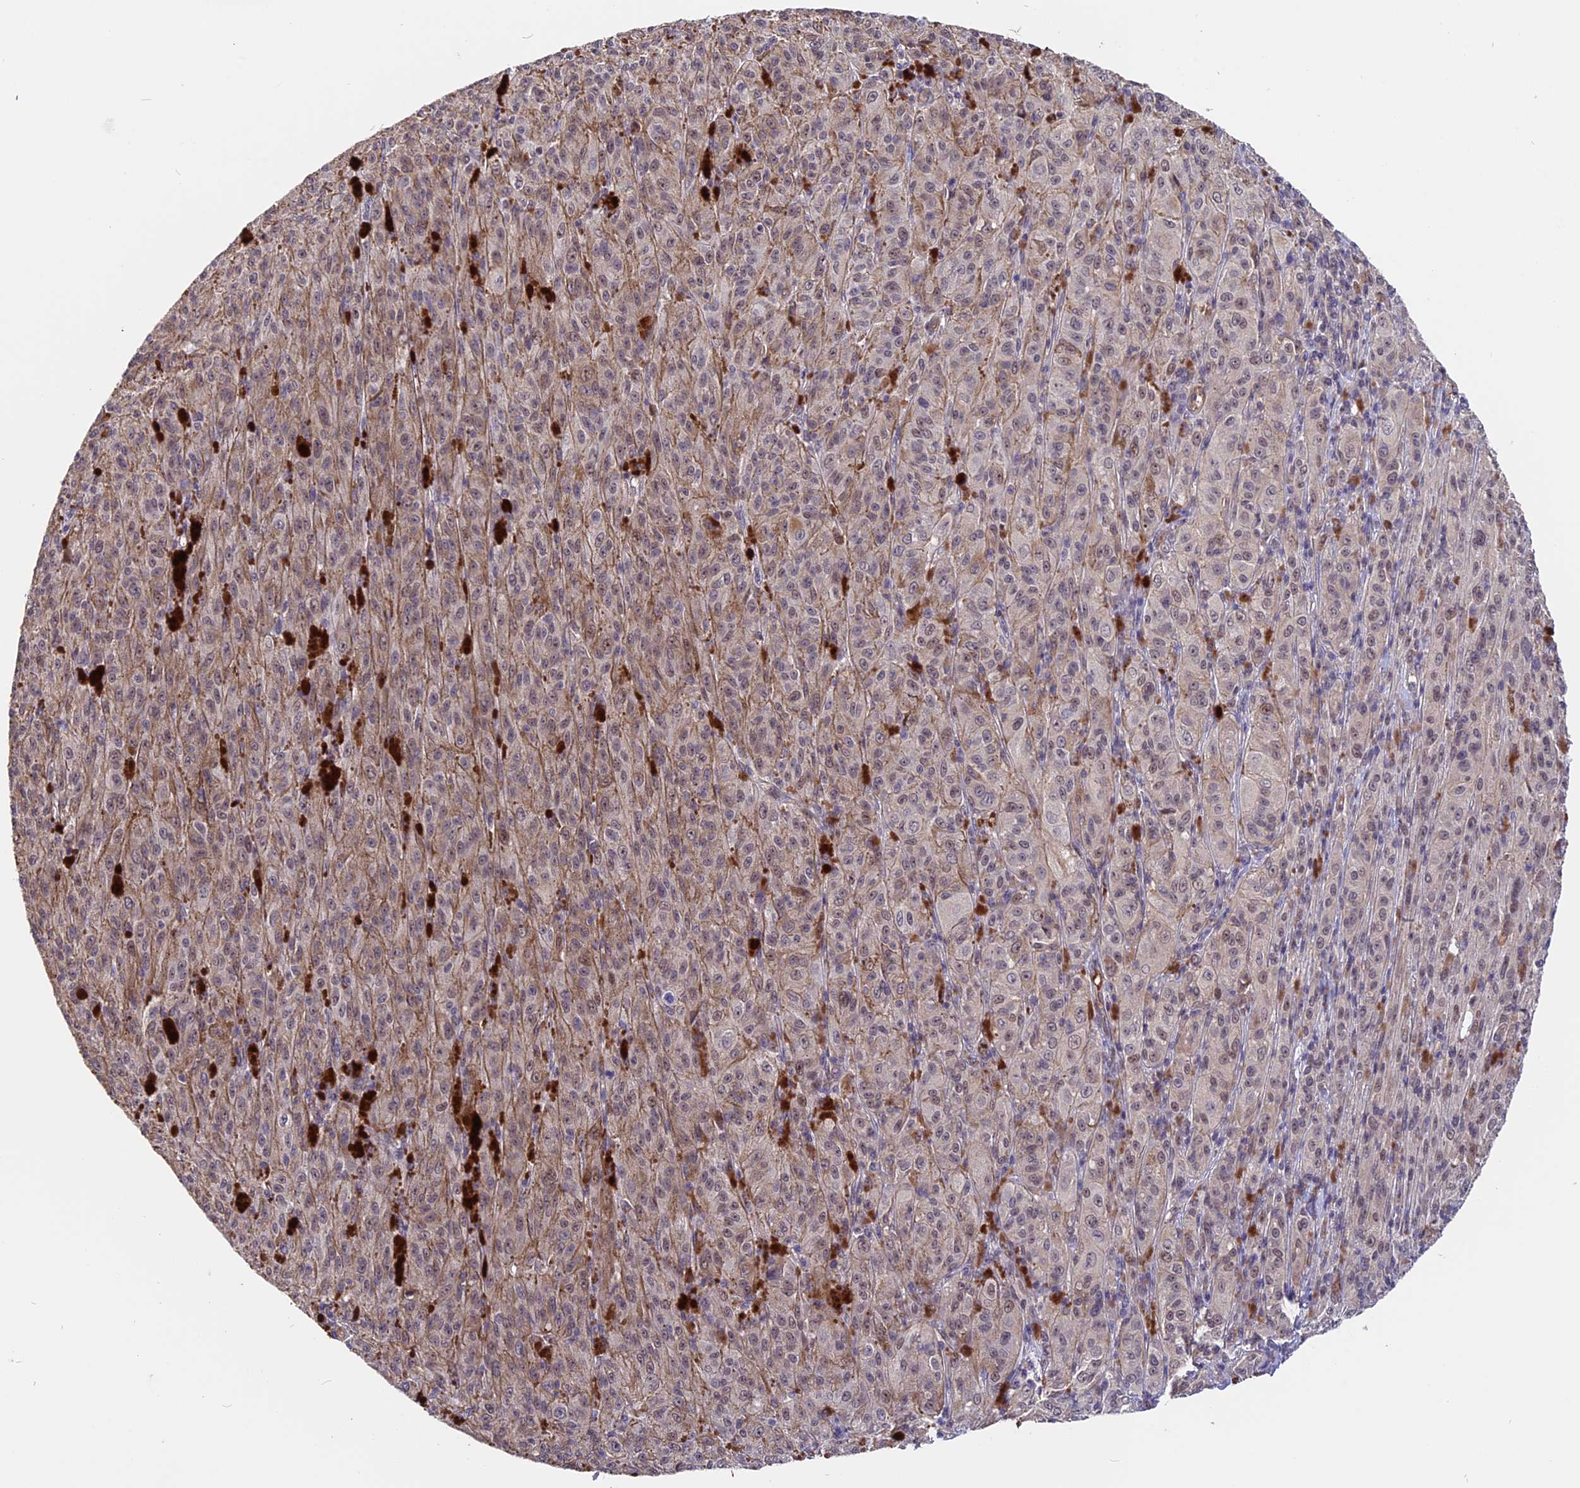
{"staining": {"intensity": "weak", "quantity": "<25%", "location": "cytoplasmic/membranous"}, "tissue": "melanoma", "cell_type": "Tumor cells", "image_type": "cancer", "snomed": [{"axis": "morphology", "description": "Malignant melanoma, NOS"}, {"axis": "topography", "description": "Skin"}], "caption": "The micrograph reveals no staining of tumor cells in malignant melanoma. (Immunohistochemistry, brightfield microscopy, high magnification).", "gene": "ZC3H10", "patient": {"sex": "female", "age": 52}}